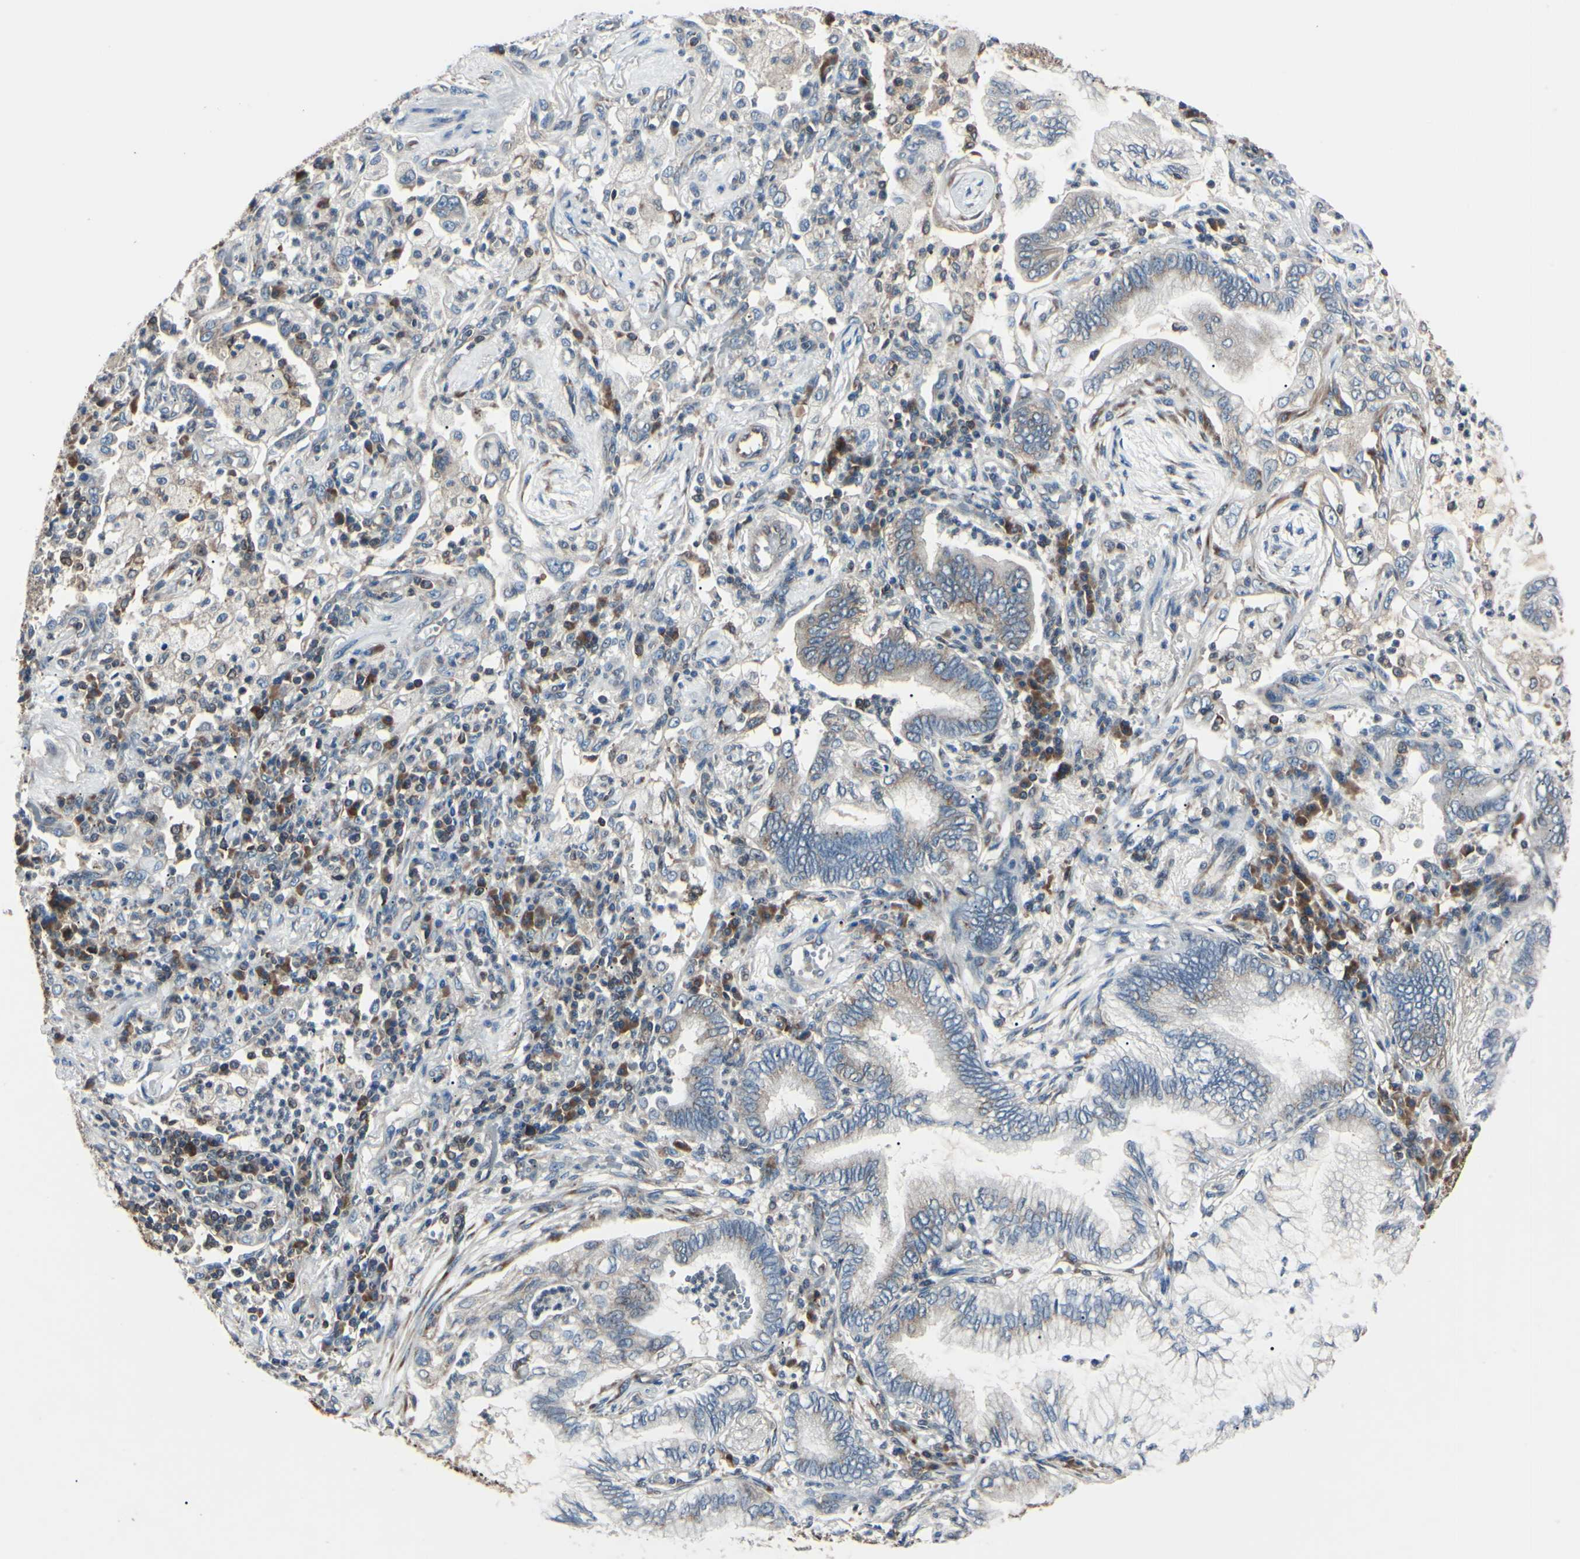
{"staining": {"intensity": "weak", "quantity": "25%-75%", "location": "cytoplasmic/membranous"}, "tissue": "lung cancer", "cell_type": "Tumor cells", "image_type": "cancer", "snomed": [{"axis": "morphology", "description": "Normal tissue, NOS"}, {"axis": "morphology", "description": "Adenocarcinoma, NOS"}, {"axis": "topography", "description": "Bronchus"}, {"axis": "topography", "description": "Lung"}], "caption": "IHC of human lung cancer (adenocarcinoma) displays low levels of weak cytoplasmic/membranous expression in about 25%-75% of tumor cells.", "gene": "MAPRE1", "patient": {"sex": "female", "age": 70}}